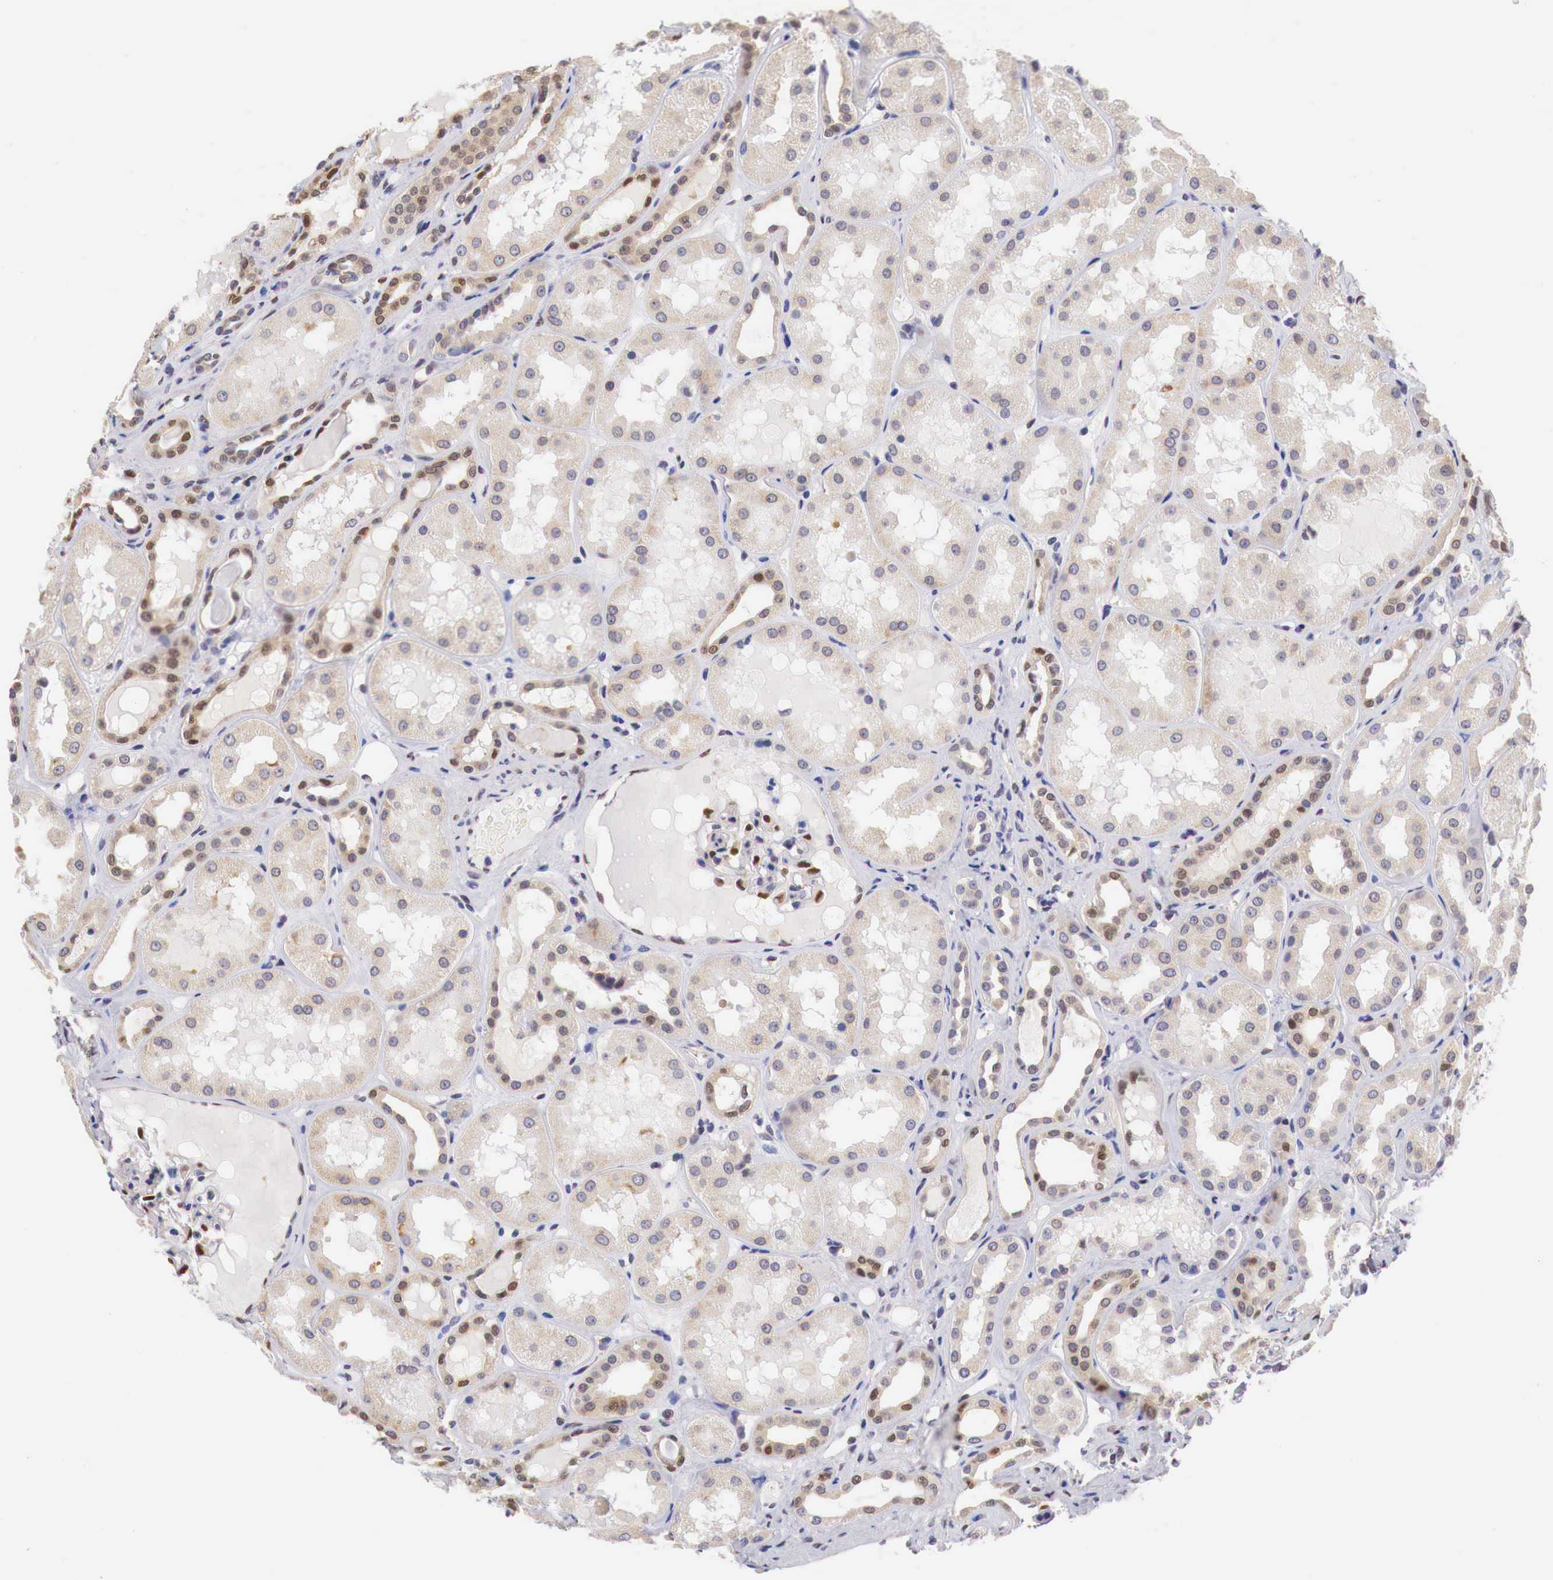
{"staining": {"intensity": "moderate", "quantity": "25%-75%", "location": "cytoplasmic/membranous,nuclear"}, "tissue": "kidney", "cell_type": "Cells in glomeruli", "image_type": "normal", "snomed": [{"axis": "morphology", "description": "Normal tissue, NOS"}, {"axis": "topography", "description": "Kidney"}], "caption": "Protein analysis of normal kidney shows moderate cytoplasmic/membranous,nuclear expression in about 25%-75% of cells in glomeruli.", "gene": "PABIR2", "patient": {"sex": "male", "age": 36}}